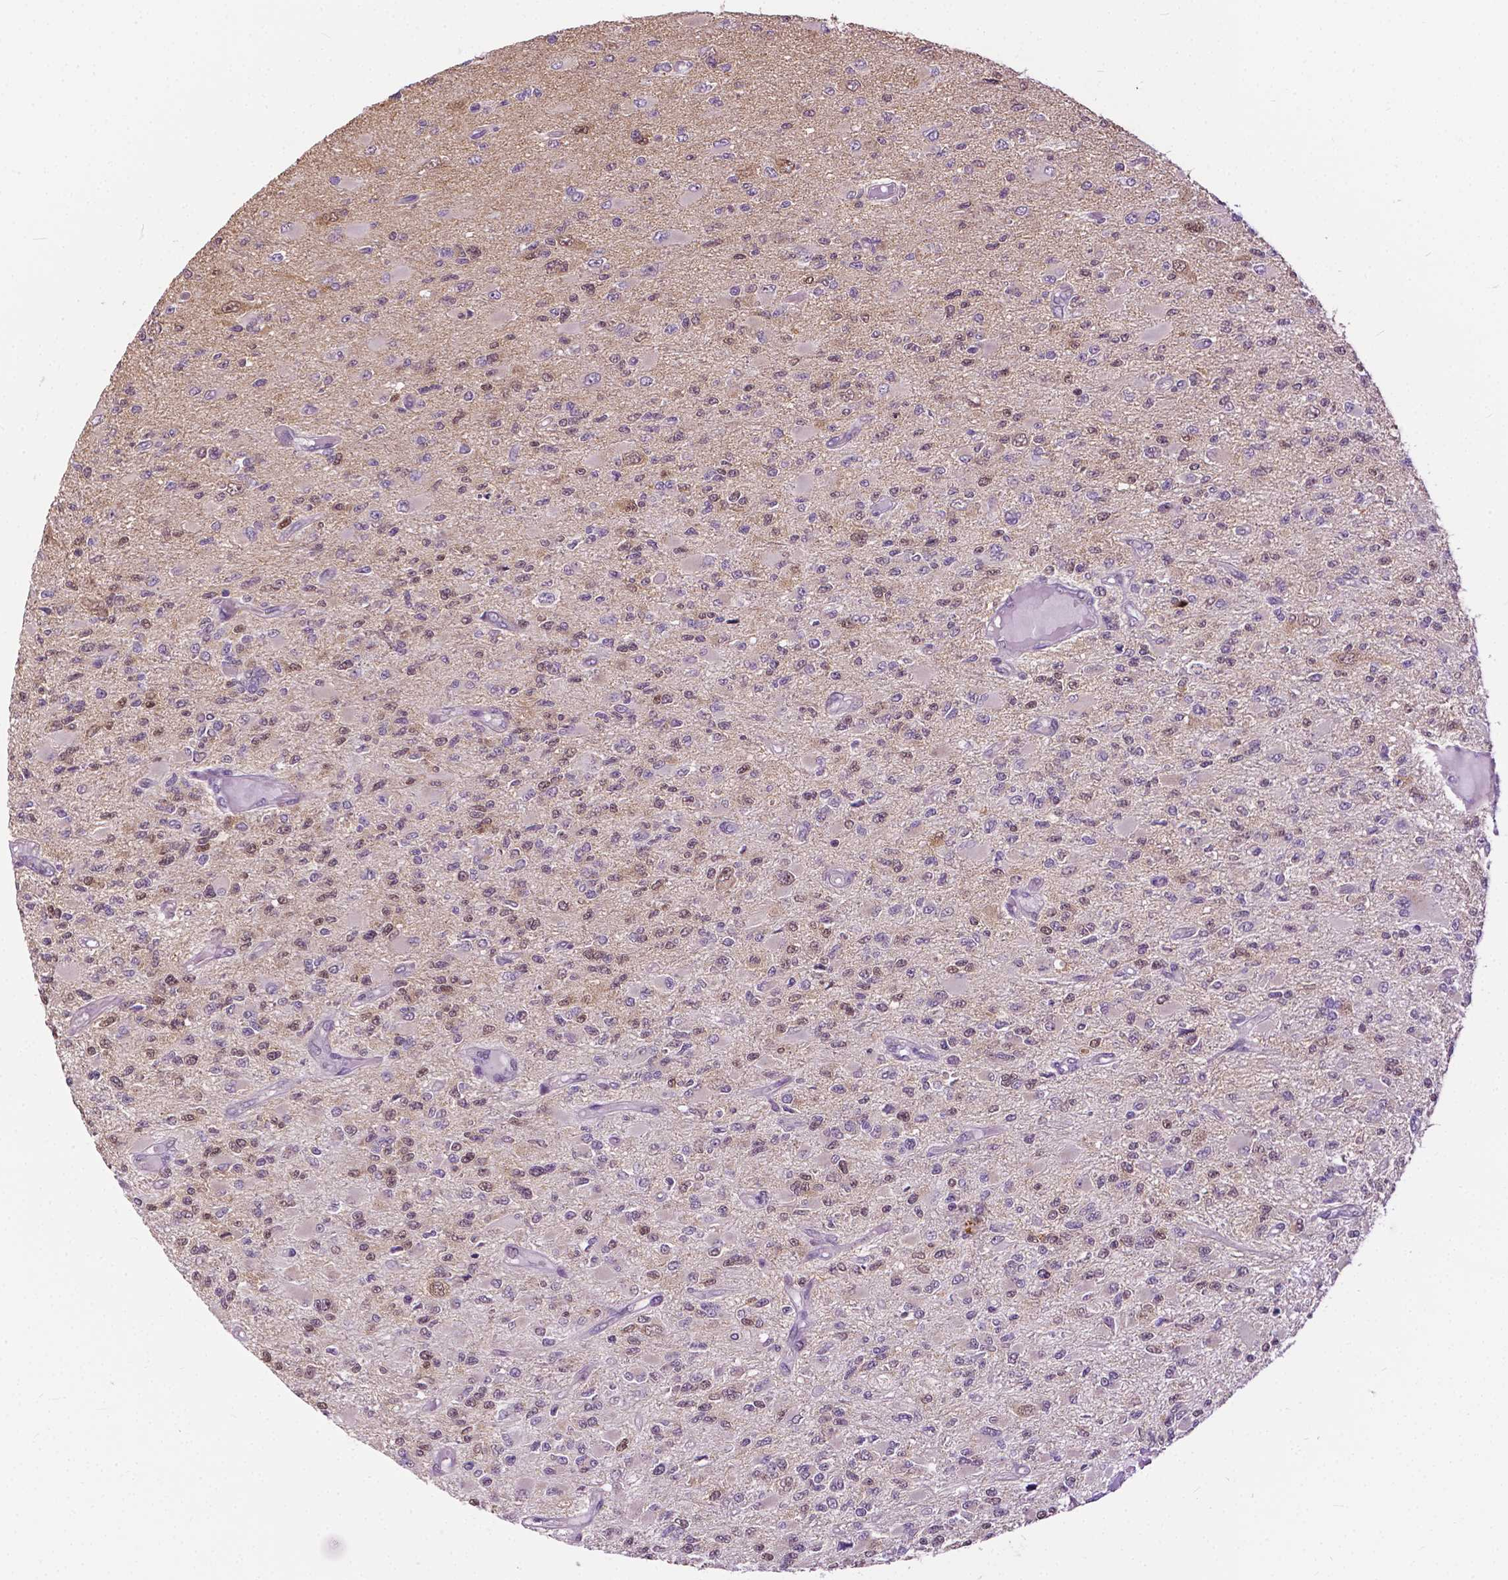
{"staining": {"intensity": "weak", "quantity": "25%-75%", "location": "nuclear"}, "tissue": "glioma", "cell_type": "Tumor cells", "image_type": "cancer", "snomed": [{"axis": "morphology", "description": "Glioma, malignant, High grade"}, {"axis": "topography", "description": "Brain"}], "caption": "A brown stain labels weak nuclear positivity of a protein in glioma tumor cells.", "gene": "TTC9B", "patient": {"sex": "female", "age": 63}}